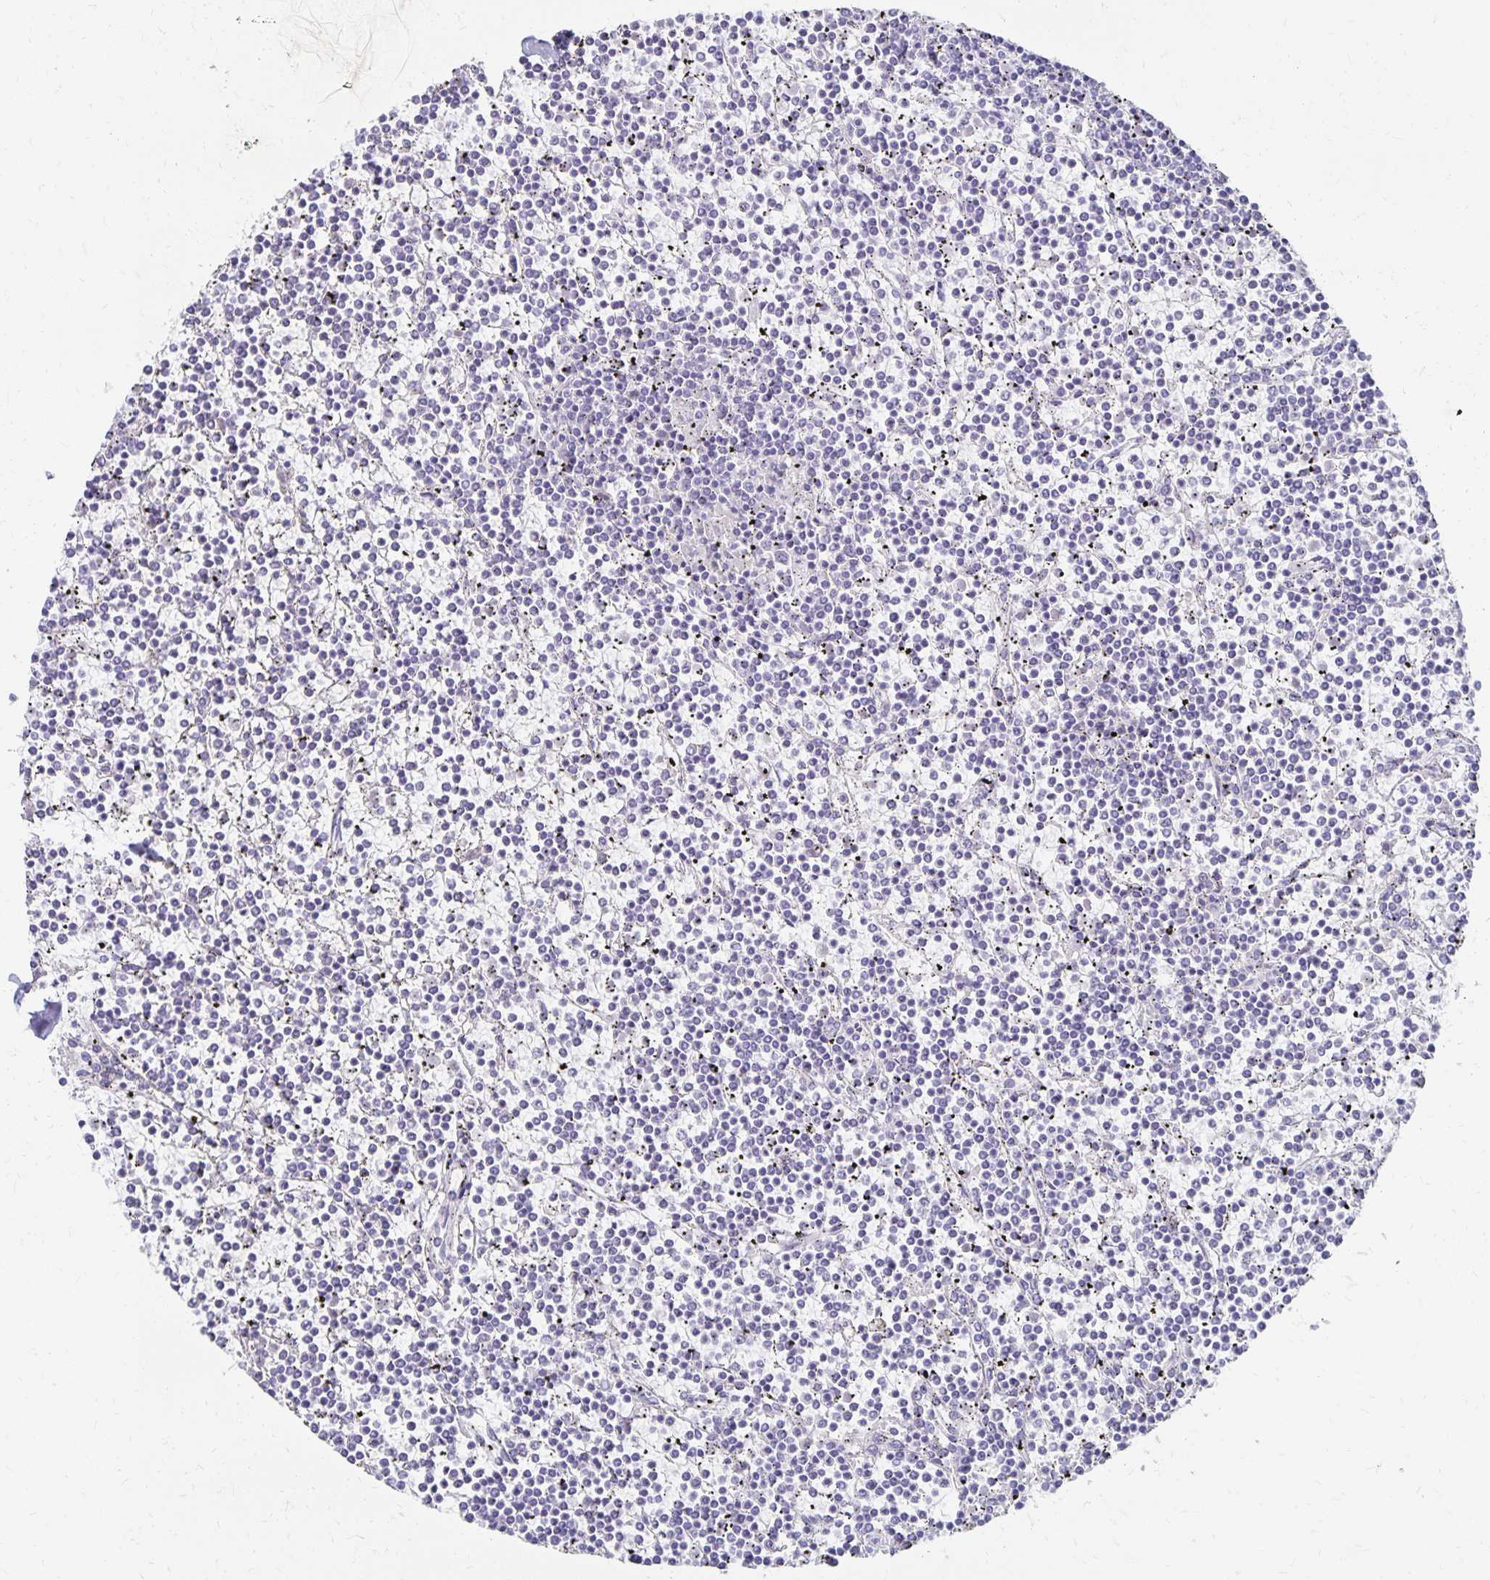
{"staining": {"intensity": "negative", "quantity": "none", "location": "none"}, "tissue": "lymphoma", "cell_type": "Tumor cells", "image_type": "cancer", "snomed": [{"axis": "morphology", "description": "Malignant lymphoma, non-Hodgkin's type, Low grade"}, {"axis": "topography", "description": "Spleen"}], "caption": "Immunohistochemical staining of low-grade malignant lymphoma, non-Hodgkin's type reveals no significant expression in tumor cells.", "gene": "DYNLT4", "patient": {"sex": "female", "age": 19}}